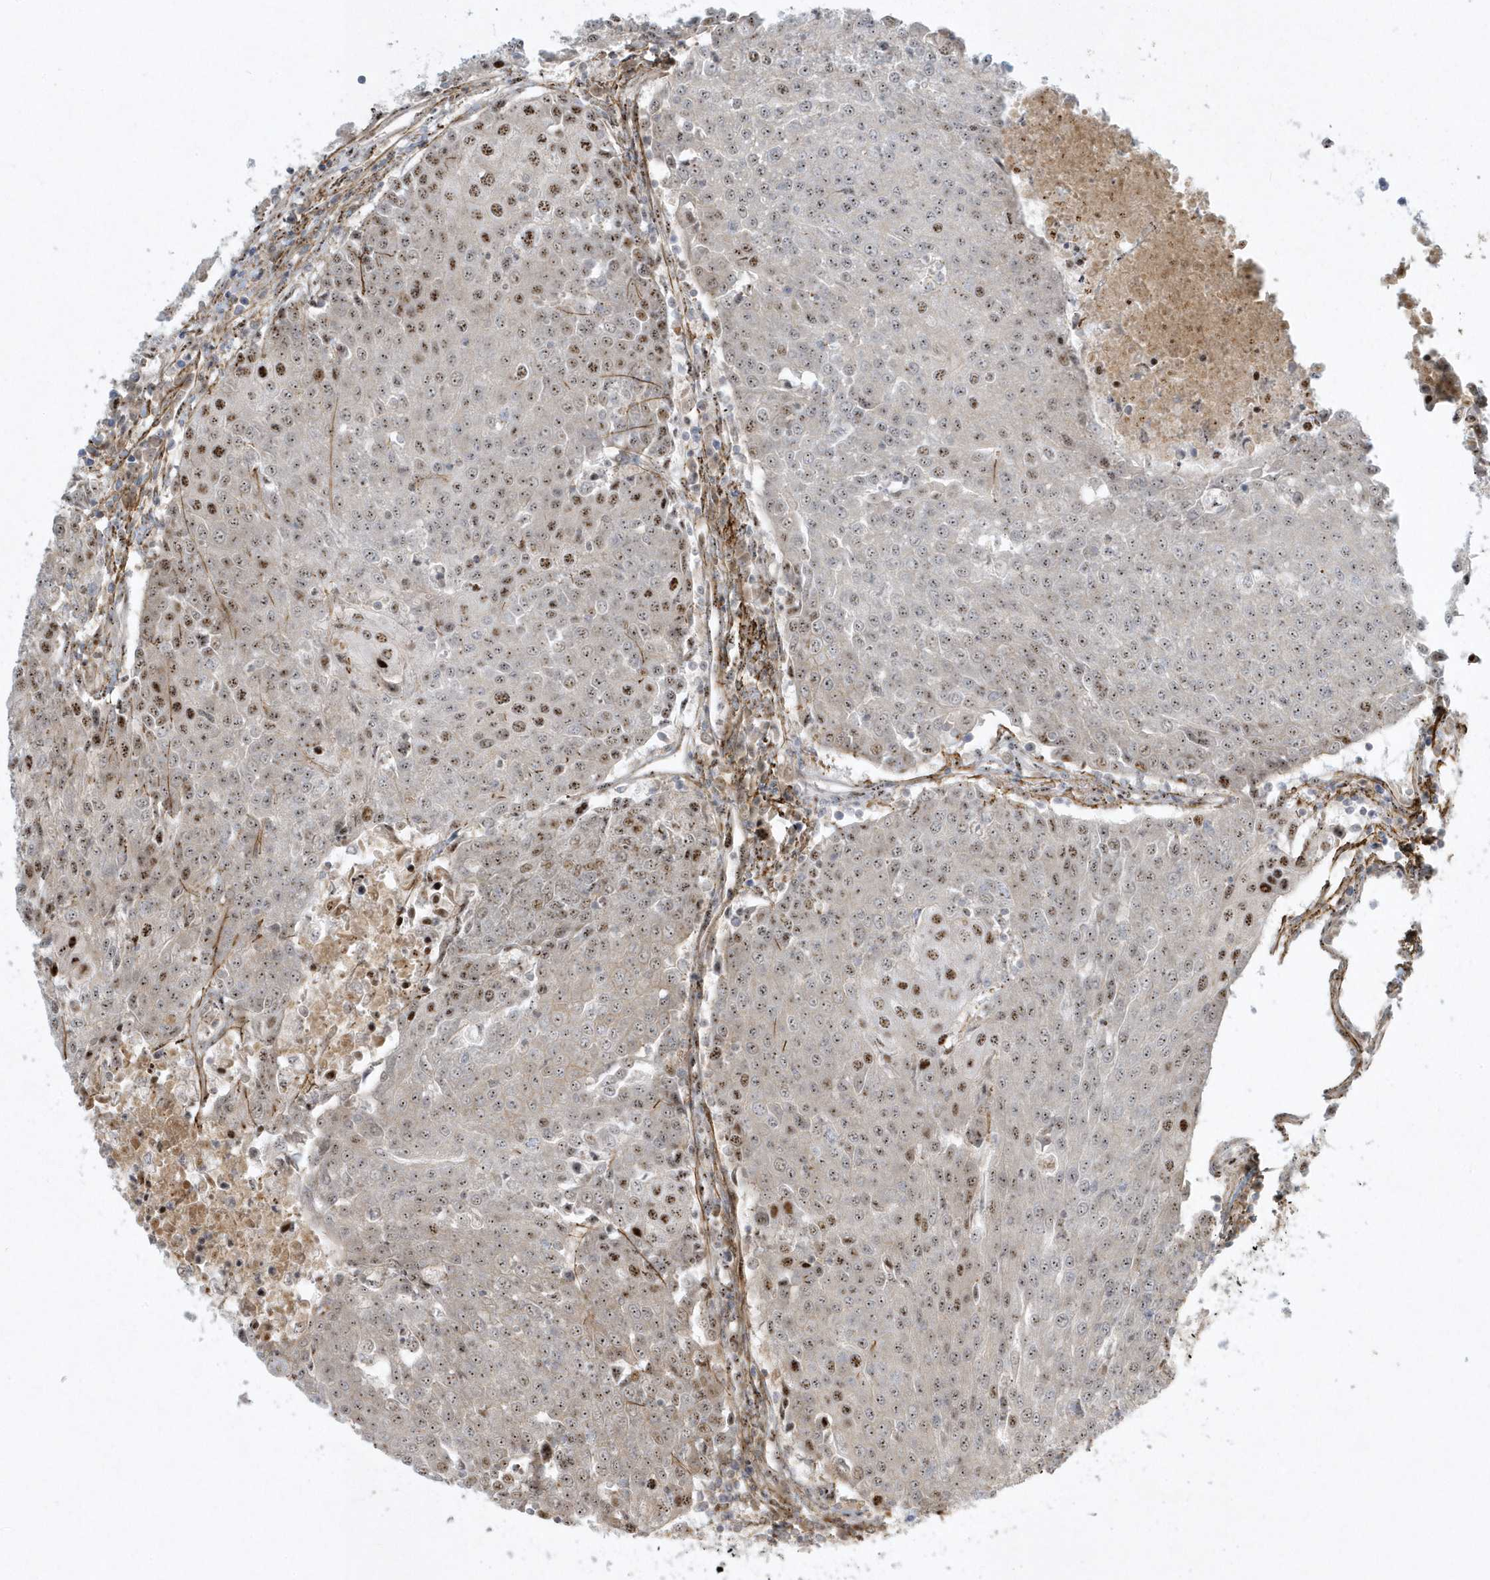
{"staining": {"intensity": "moderate", "quantity": "25%-75%", "location": "nuclear"}, "tissue": "urothelial cancer", "cell_type": "Tumor cells", "image_type": "cancer", "snomed": [{"axis": "morphology", "description": "Urothelial carcinoma, High grade"}, {"axis": "topography", "description": "Urinary bladder"}], "caption": "Protein analysis of high-grade urothelial carcinoma tissue displays moderate nuclear staining in approximately 25%-75% of tumor cells.", "gene": "MASP2", "patient": {"sex": "female", "age": 85}}